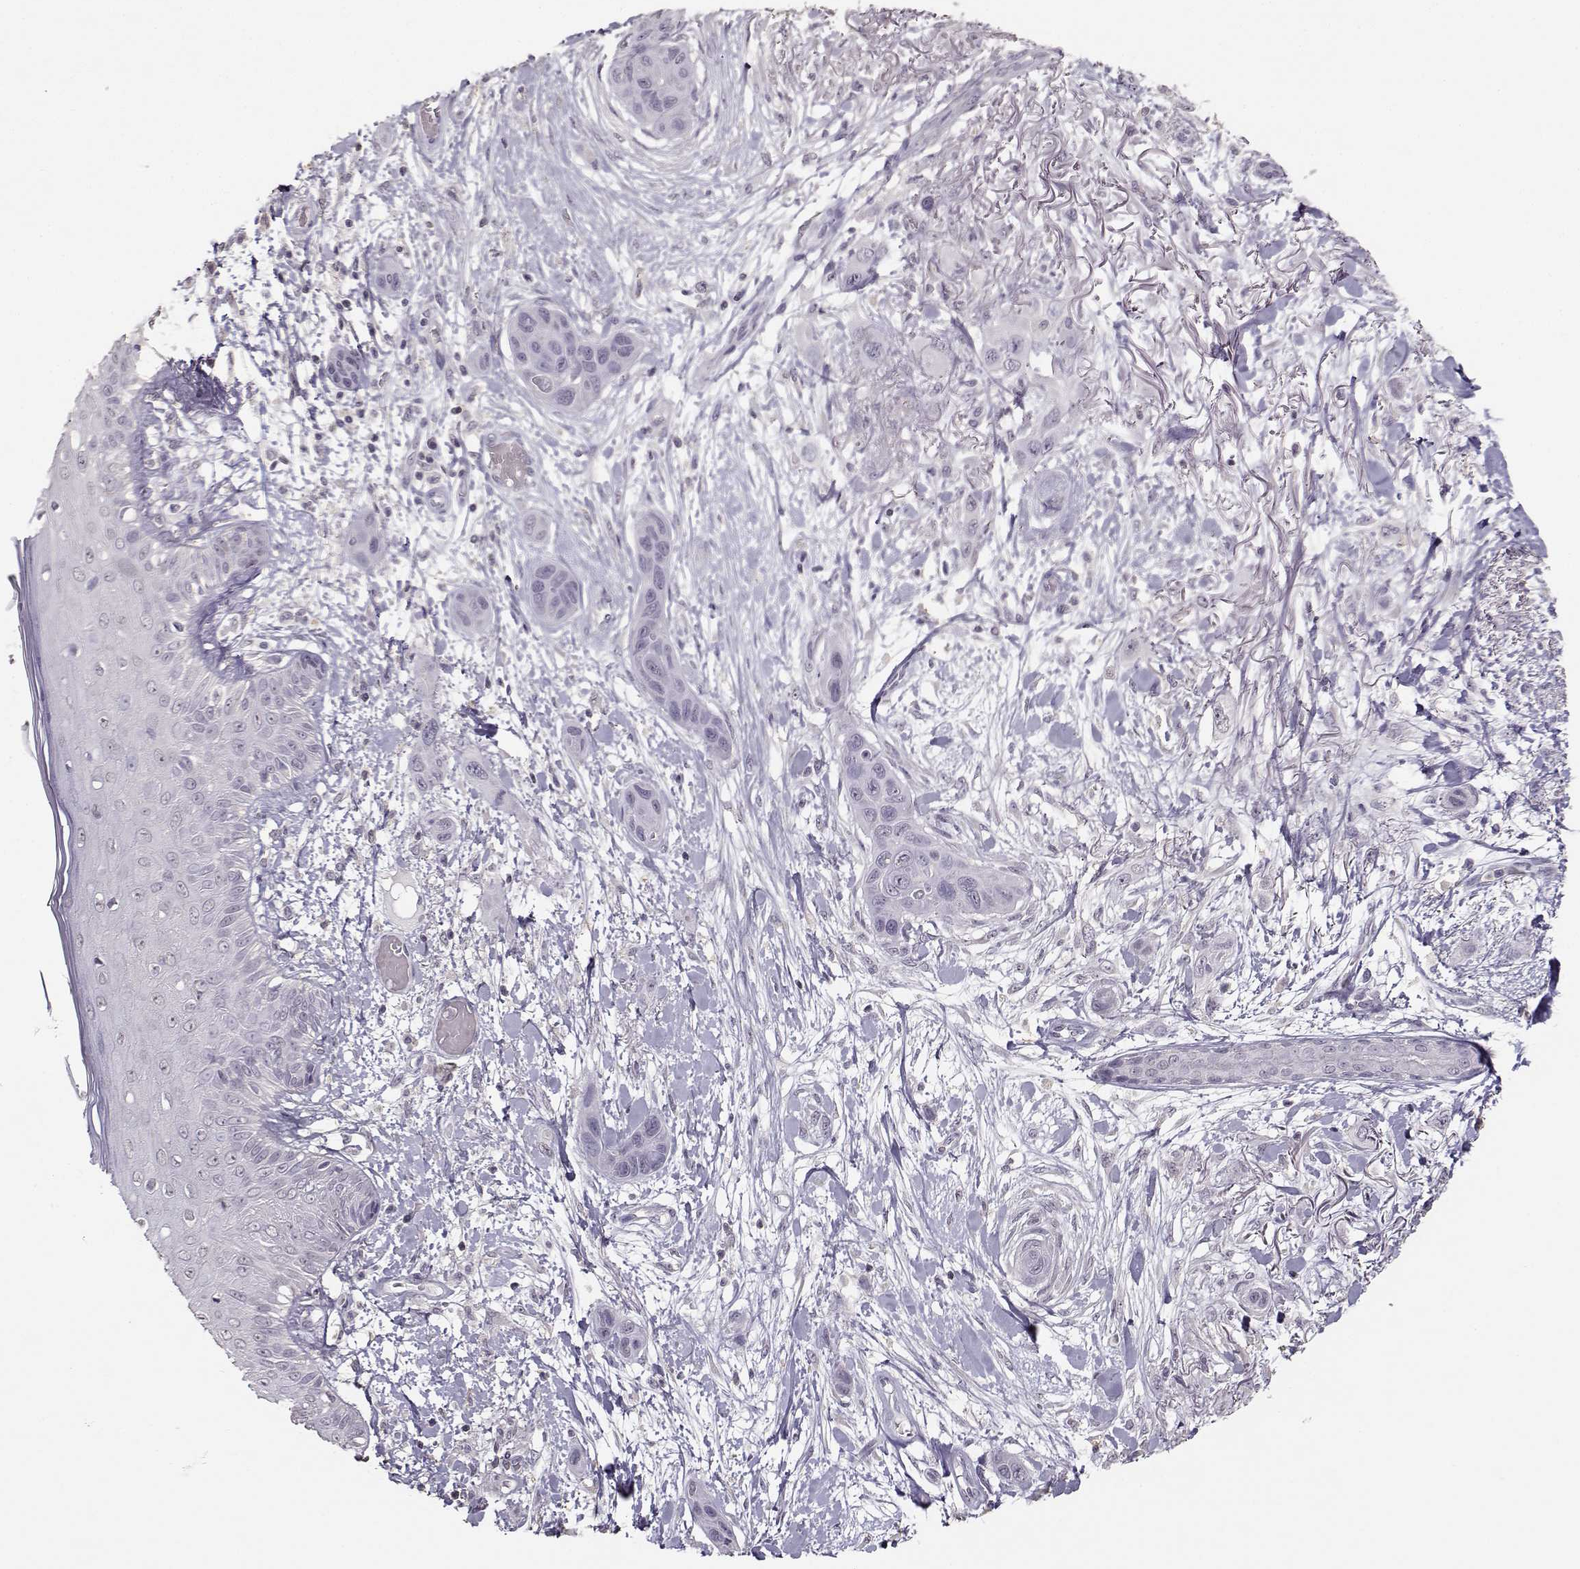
{"staining": {"intensity": "negative", "quantity": "none", "location": "none"}, "tissue": "skin cancer", "cell_type": "Tumor cells", "image_type": "cancer", "snomed": [{"axis": "morphology", "description": "Squamous cell carcinoma, NOS"}, {"axis": "topography", "description": "Skin"}], "caption": "Immunohistochemistry micrograph of skin squamous cell carcinoma stained for a protein (brown), which shows no positivity in tumor cells.", "gene": "UROC1", "patient": {"sex": "male", "age": 79}}